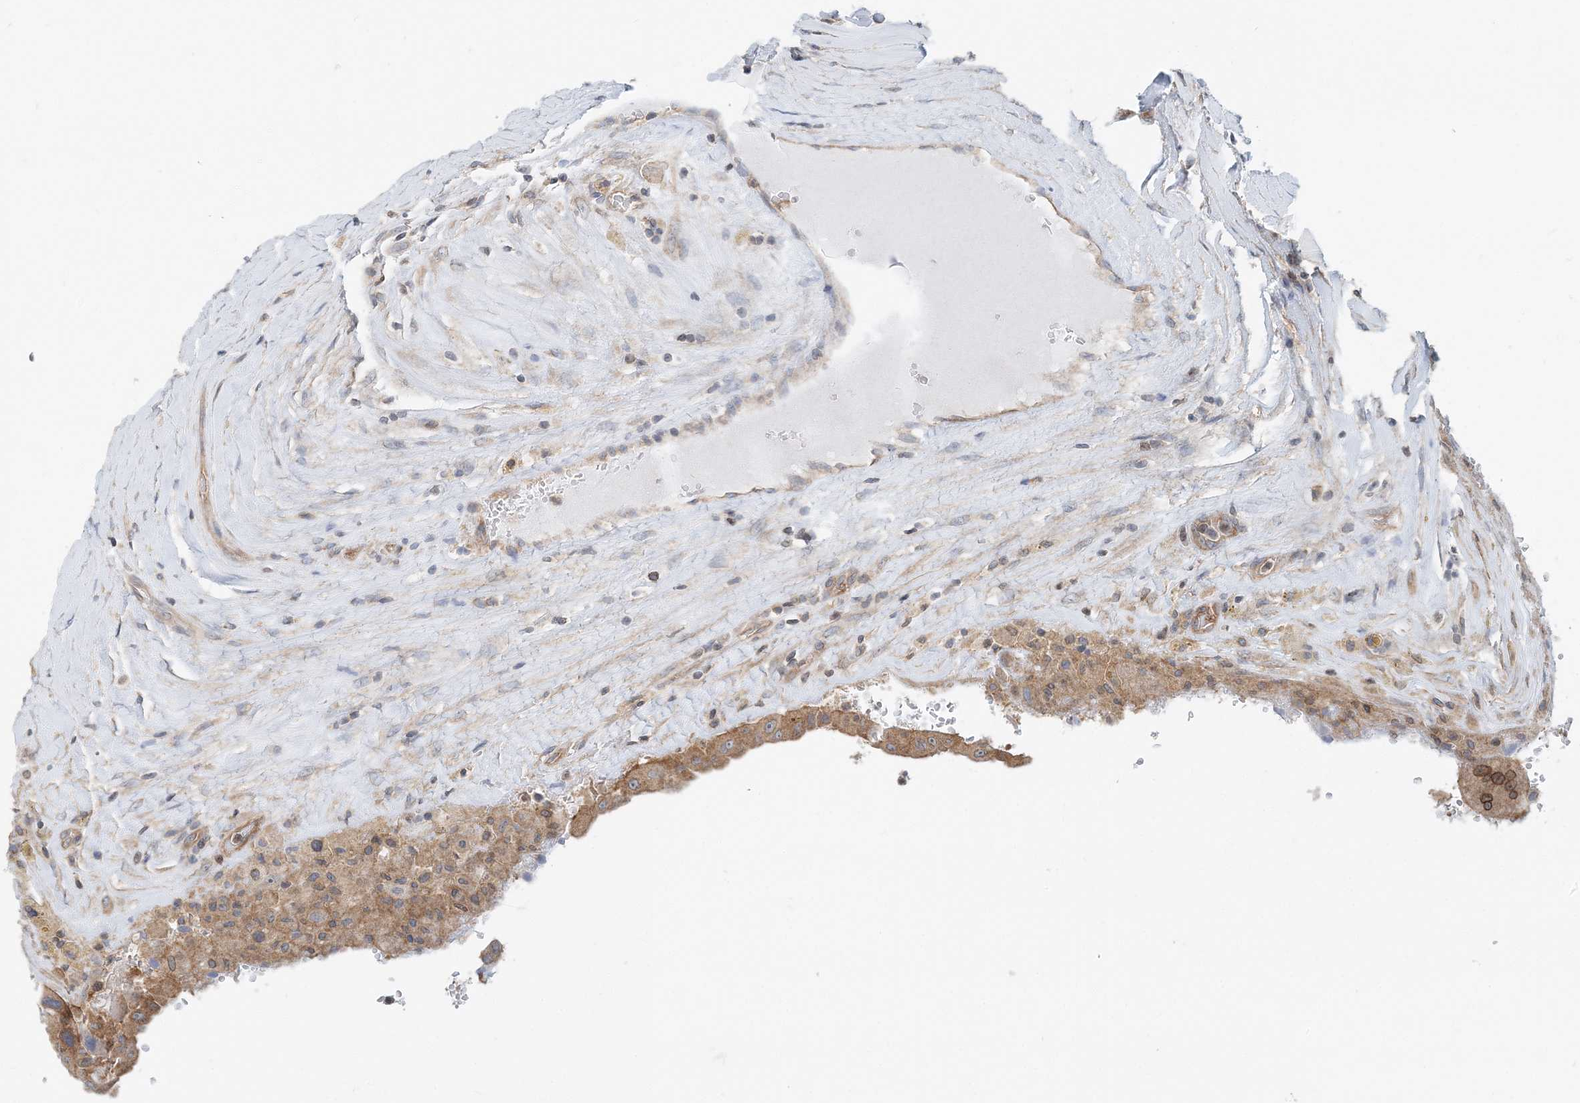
{"staining": {"intensity": "moderate", "quantity": ">75%", "location": "cytoplasmic/membranous"}, "tissue": "thyroid cancer", "cell_type": "Tumor cells", "image_type": "cancer", "snomed": [{"axis": "morphology", "description": "Papillary adenocarcinoma, NOS"}, {"axis": "topography", "description": "Thyroid gland"}], "caption": "IHC histopathology image of thyroid papillary adenocarcinoma stained for a protein (brown), which exhibits medium levels of moderate cytoplasmic/membranous staining in about >75% of tumor cells.", "gene": "MOB4", "patient": {"sex": "male", "age": 77}}